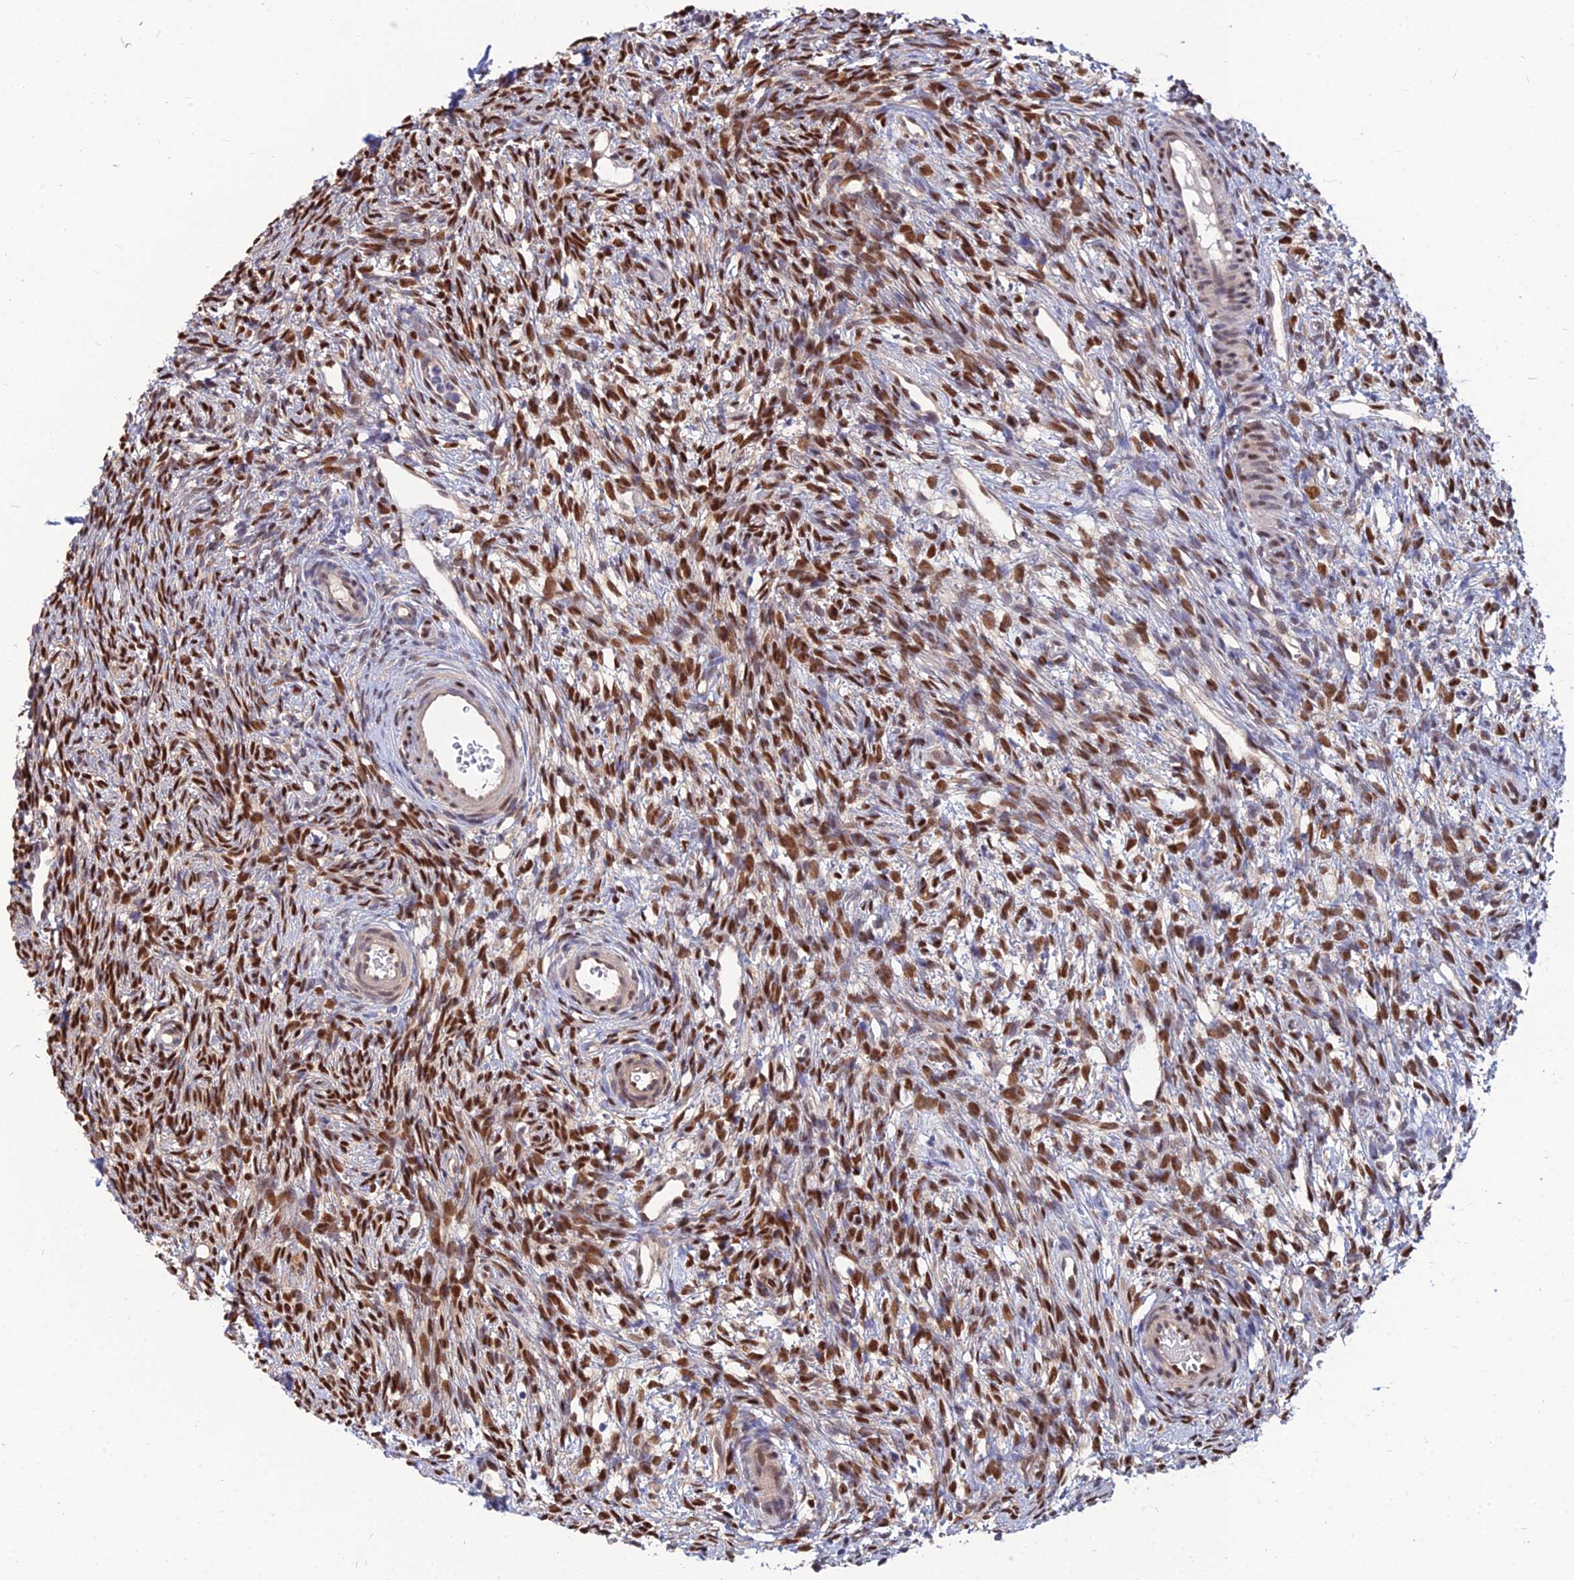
{"staining": {"intensity": "strong", "quantity": "25%-75%", "location": "nuclear"}, "tissue": "ovary", "cell_type": "Ovarian stroma cells", "image_type": "normal", "snomed": [{"axis": "morphology", "description": "Normal tissue, NOS"}, {"axis": "topography", "description": "Ovary"}], "caption": "Immunohistochemical staining of unremarkable ovary reveals high levels of strong nuclear staining in approximately 25%-75% of ovarian stroma cells. The protein of interest is shown in brown color, while the nuclei are stained blue.", "gene": "DNPEP", "patient": {"sex": "female", "age": 33}}